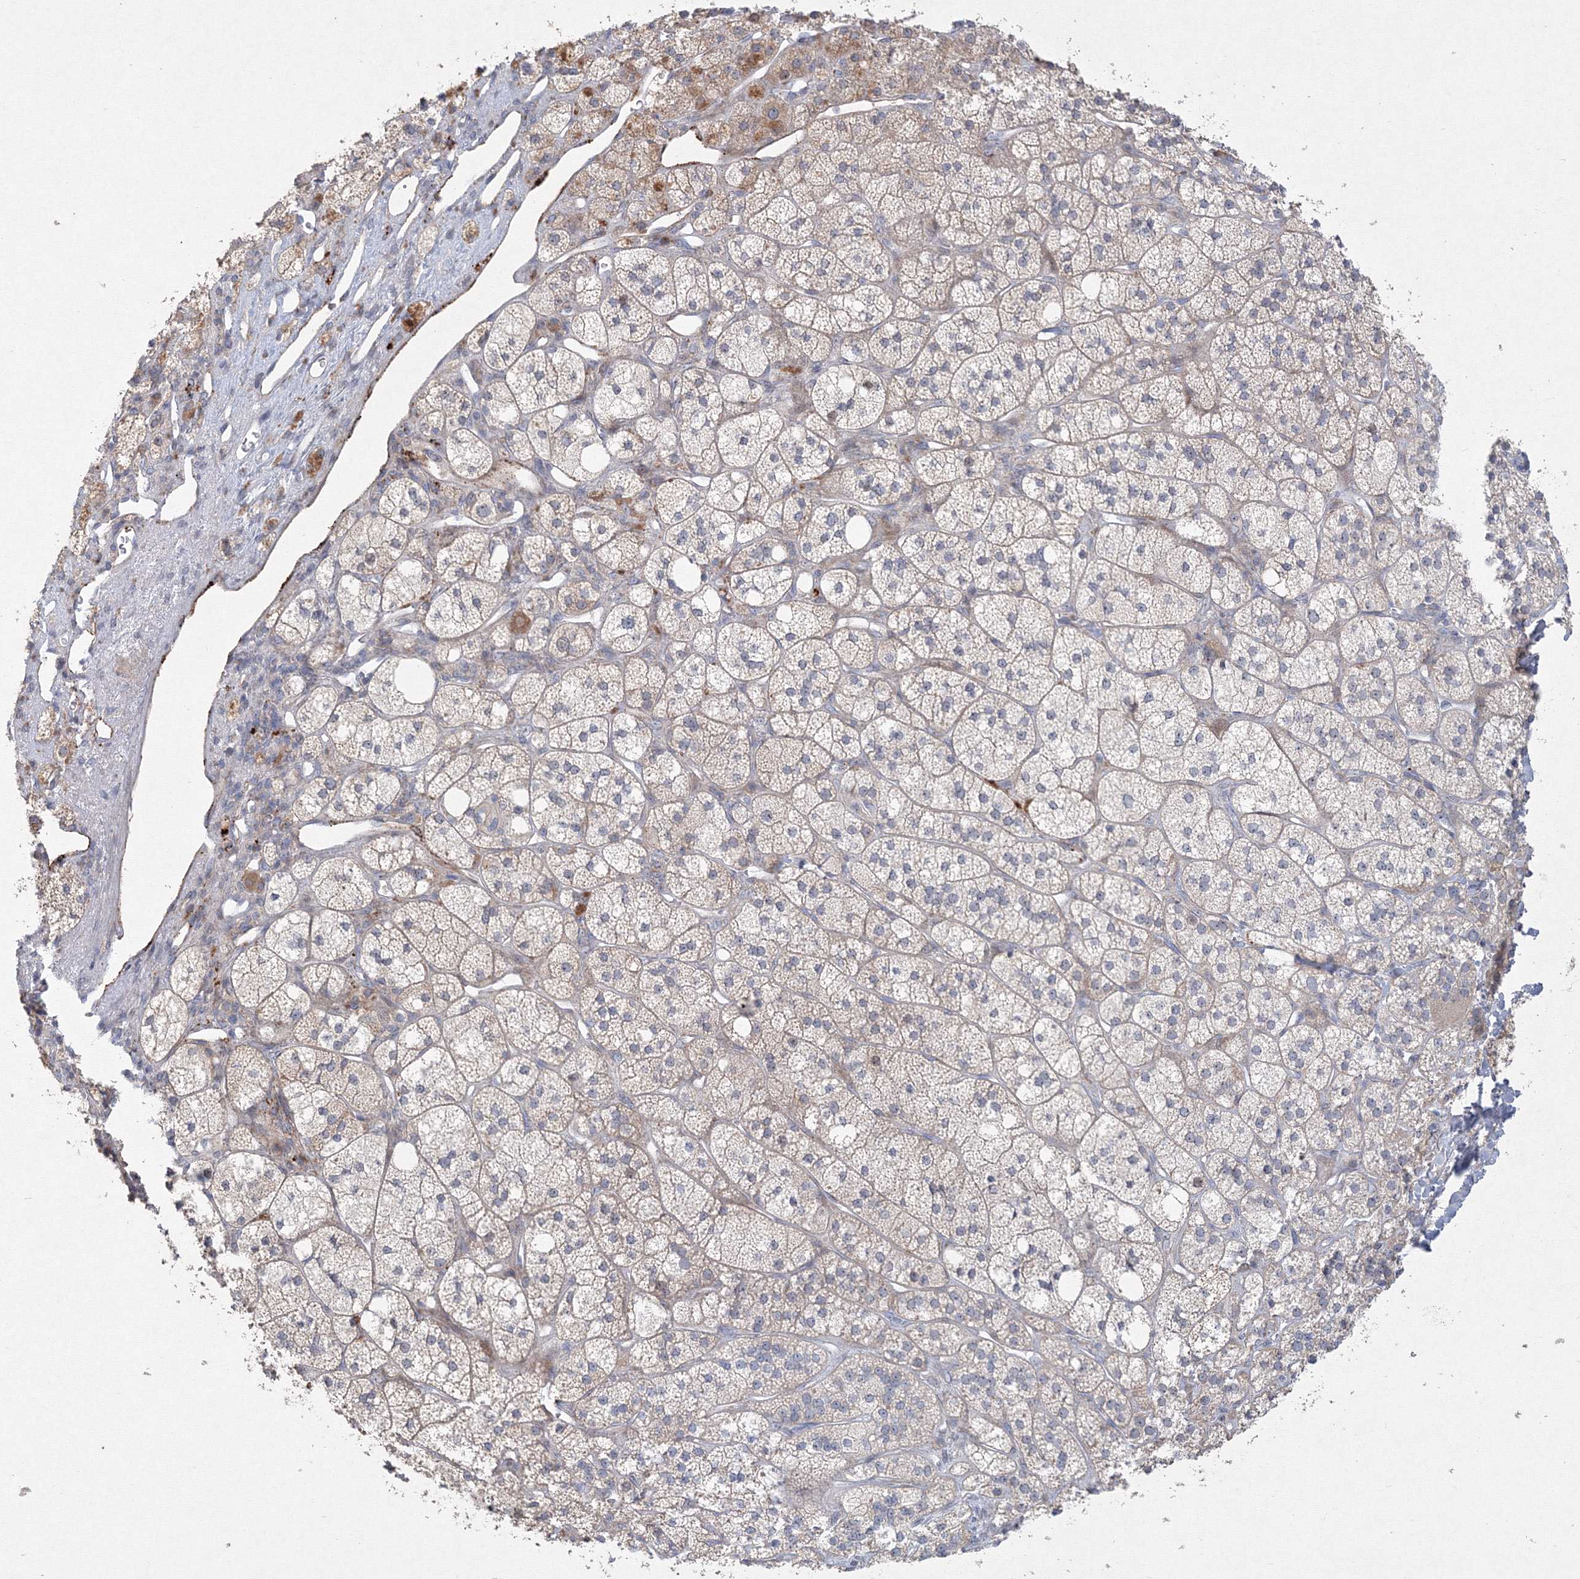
{"staining": {"intensity": "moderate", "quantity": "<25%", "location": "cytoplasmic/membranous"}, "tissue": "adrenal gland", "cell_type": "Glandular cells", "image_type": "normal", "snomed": [{"axis": "morphology", "description": "Normal tissue, NOS"}, {"axis": "topography", "description": "Adrenal gland"}], "caption": "Adrenal gland stained for a protein (brown) exhibits moderate cytoplasmic/membranous positive positivity in approximately <25% of glandular cells.", "gene": "WDR49", "patient": {"sex": "male", "age": 61}}